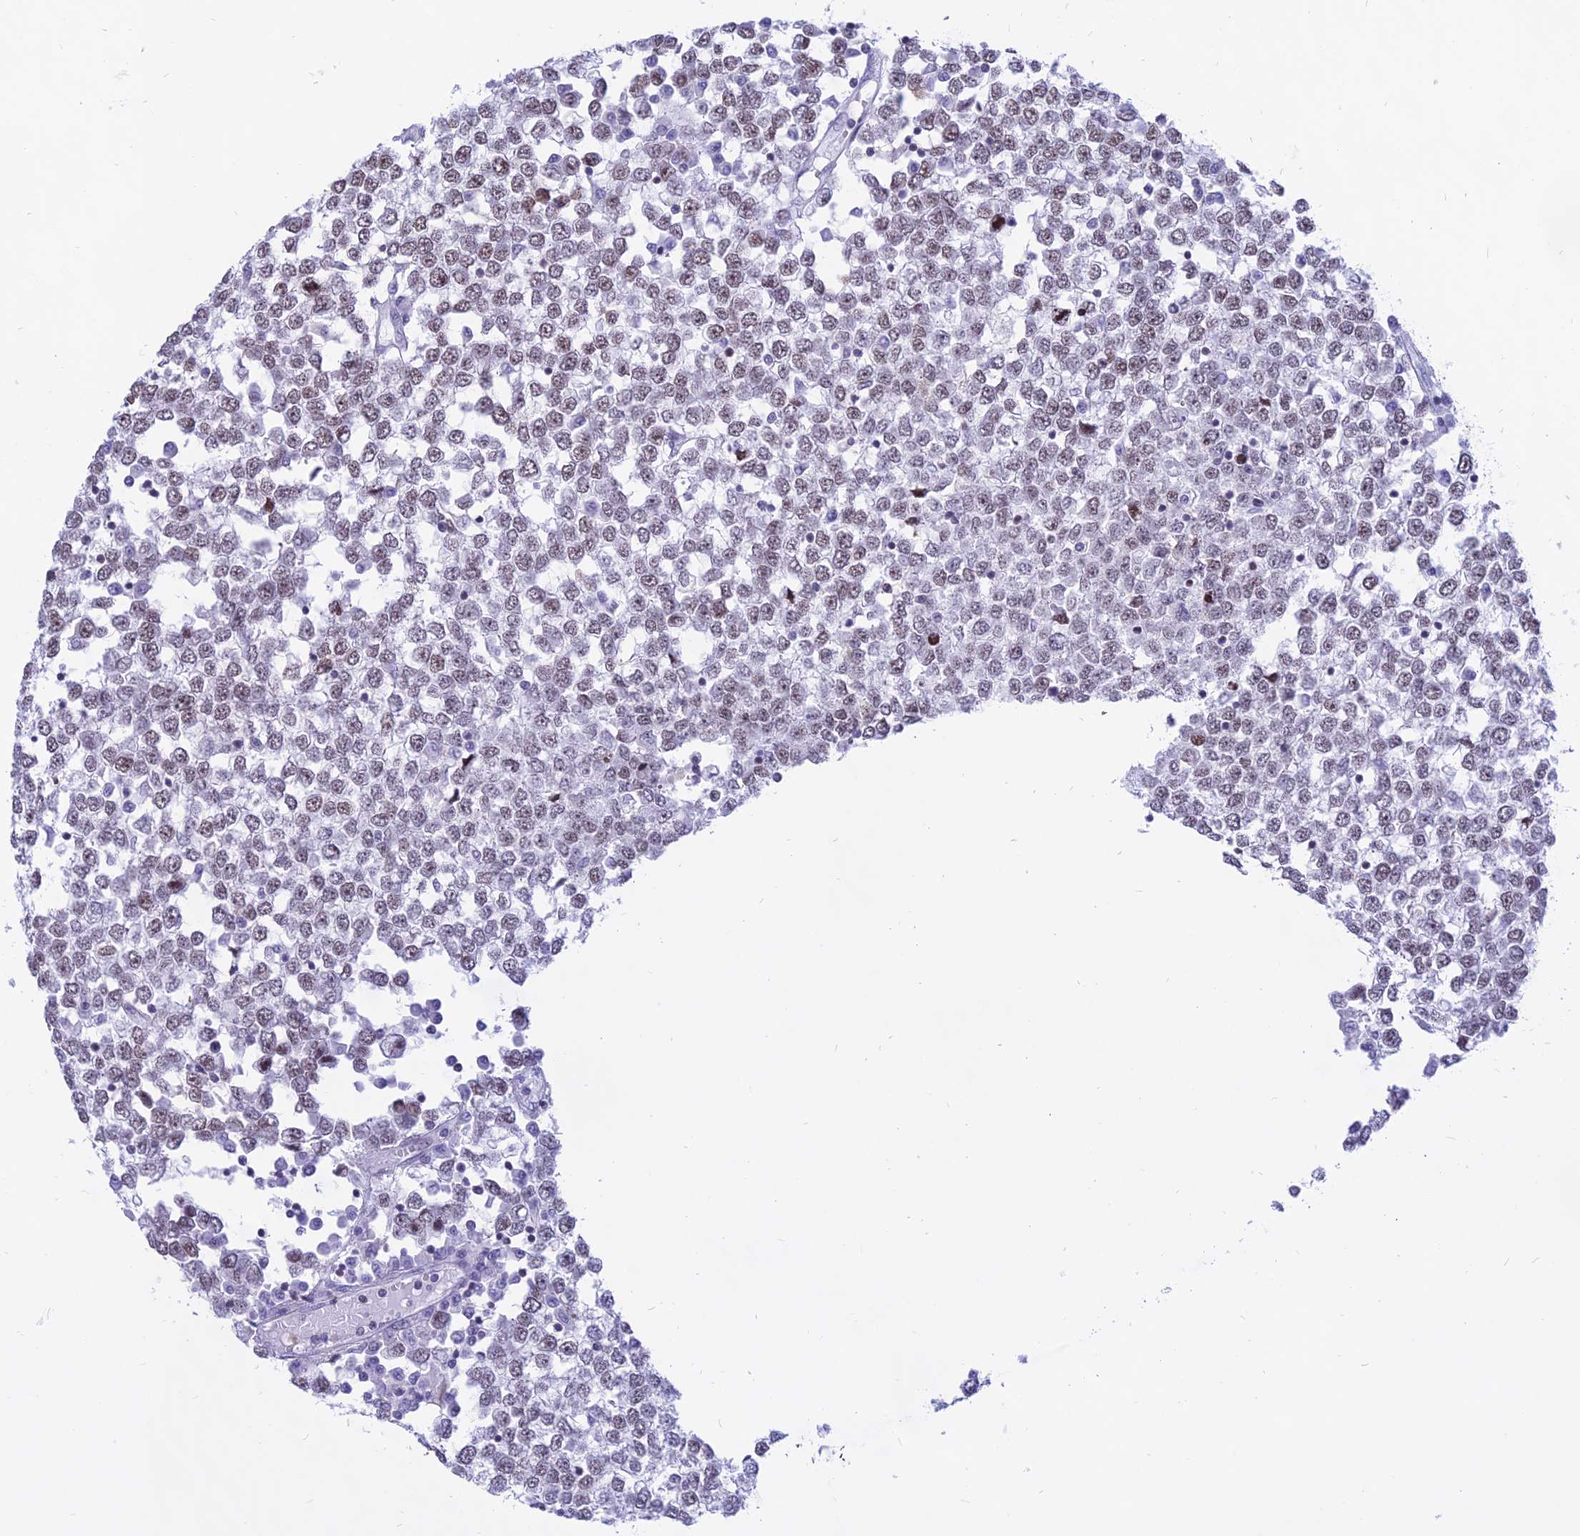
{"staining": {"intensity": "weak", "quantity": "25%-75%", "location": "nuclear"}, "tissue": "testis cancer", "cell_type": "Tumor cells", "image_type": "cancer", "snomed": [{"axis": "morphology", "description": "Seminoma, NOS"}, {"axis": "topography", "description": "Testis"}], "caption": "Immunohistochemistry (IHC) histopathology image of human testis cancer stained for a protein (brown), which reveals low levels of weak nuclear staining in approximately 25%-75% of tumor cells.", "gene": "KRR1", "patient": {"sex": "male", "age": 65}}